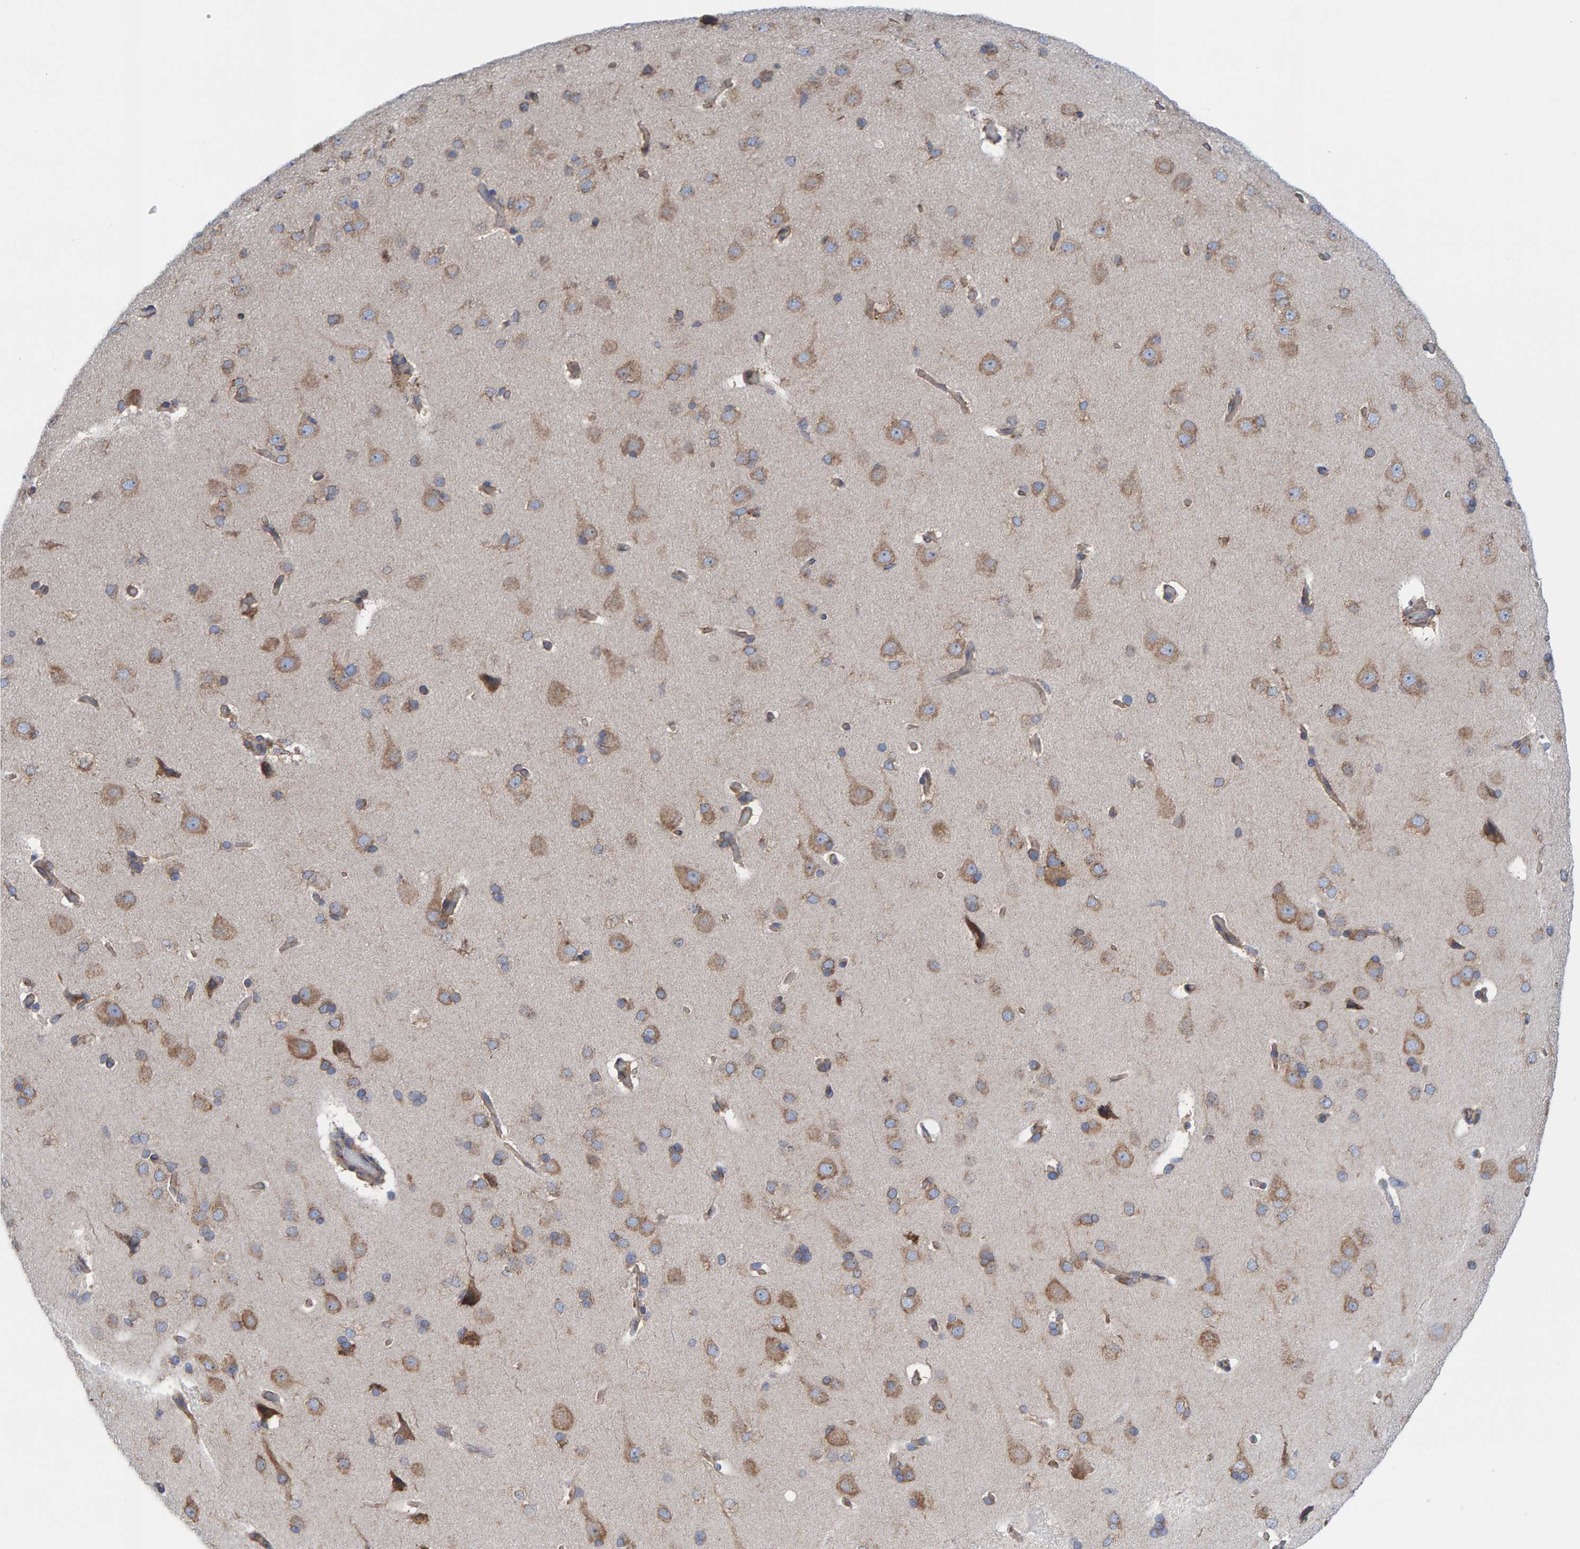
{"staining": {"intensity": "weak", "quantity": ">75%", "location": "cytoplasmic/membranous"}, "tissue": "cerebral cortex", "cell_type": "Endothelial cells", "image_type": "normal", "snomed": [{"axis": "morphology", "description": "Normal tissue, NOS"}, {"axis": "topography", "description": "Cerebral cortex"}], "caption": "Protein staining reveals weak cytoplasmic/membranous staining in about >75% of endothelial cells in benign cerebral cortex. (DAB IHC with brightfield microscopy, high magnification).", "gene": "CDK5RAP3", "patient": {"sex": "male", "age": 62}}